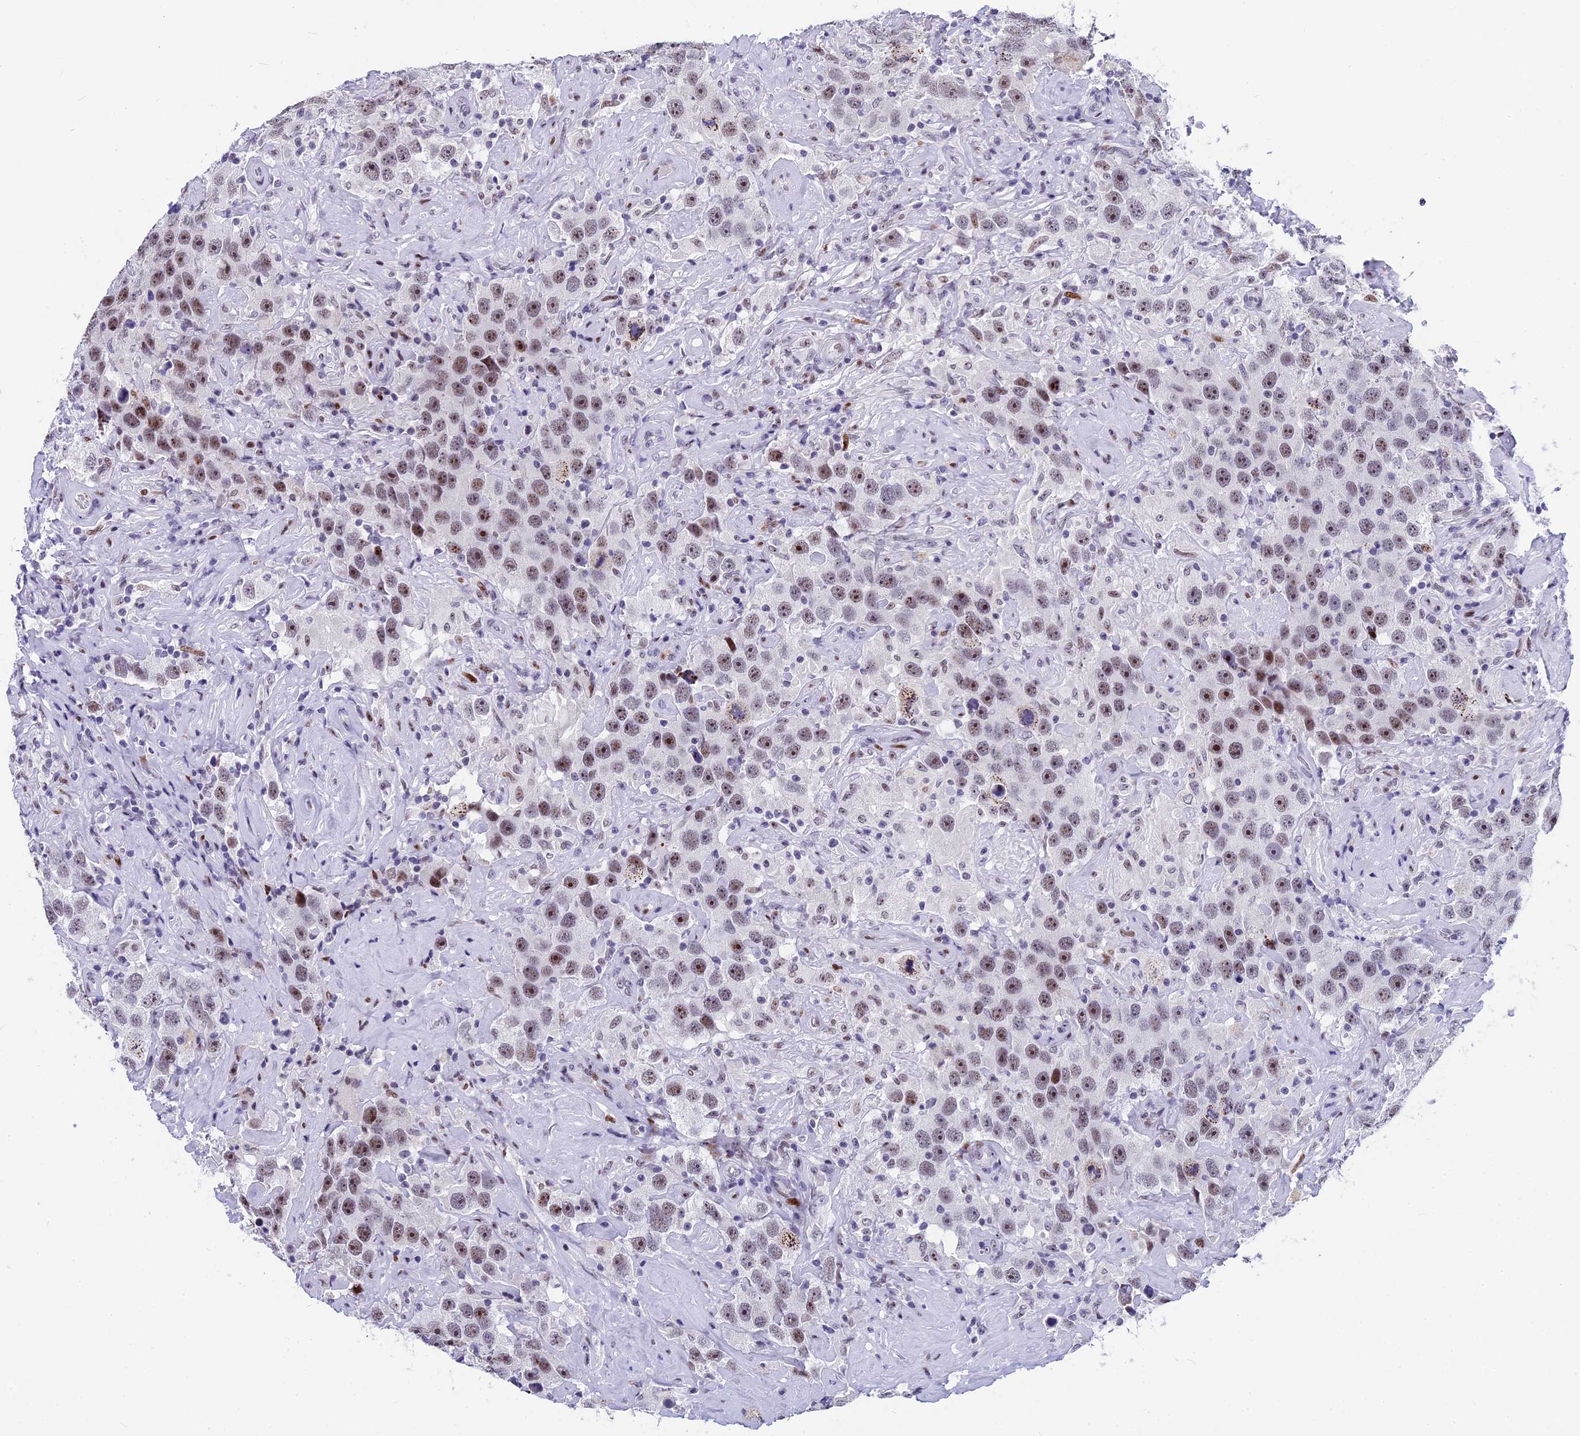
{"staining": {"intensity": "weak", "quantity": ">75%", "location": "nuclear"}, "tissue": "testis cancer", "cell_type": "Tumor cells", "image_type": "cancer", "snomed": [{"axis": "morphology", "description": "Seminoma, NOS"}, {"axis": "topography", "description": "Testis"}], "caption": "Testis seminoma stained with a protein marker demonstrates weak staining in tumor cells.", "gene": "NSA2", "patient": {"sex": "male", "age": 49}}